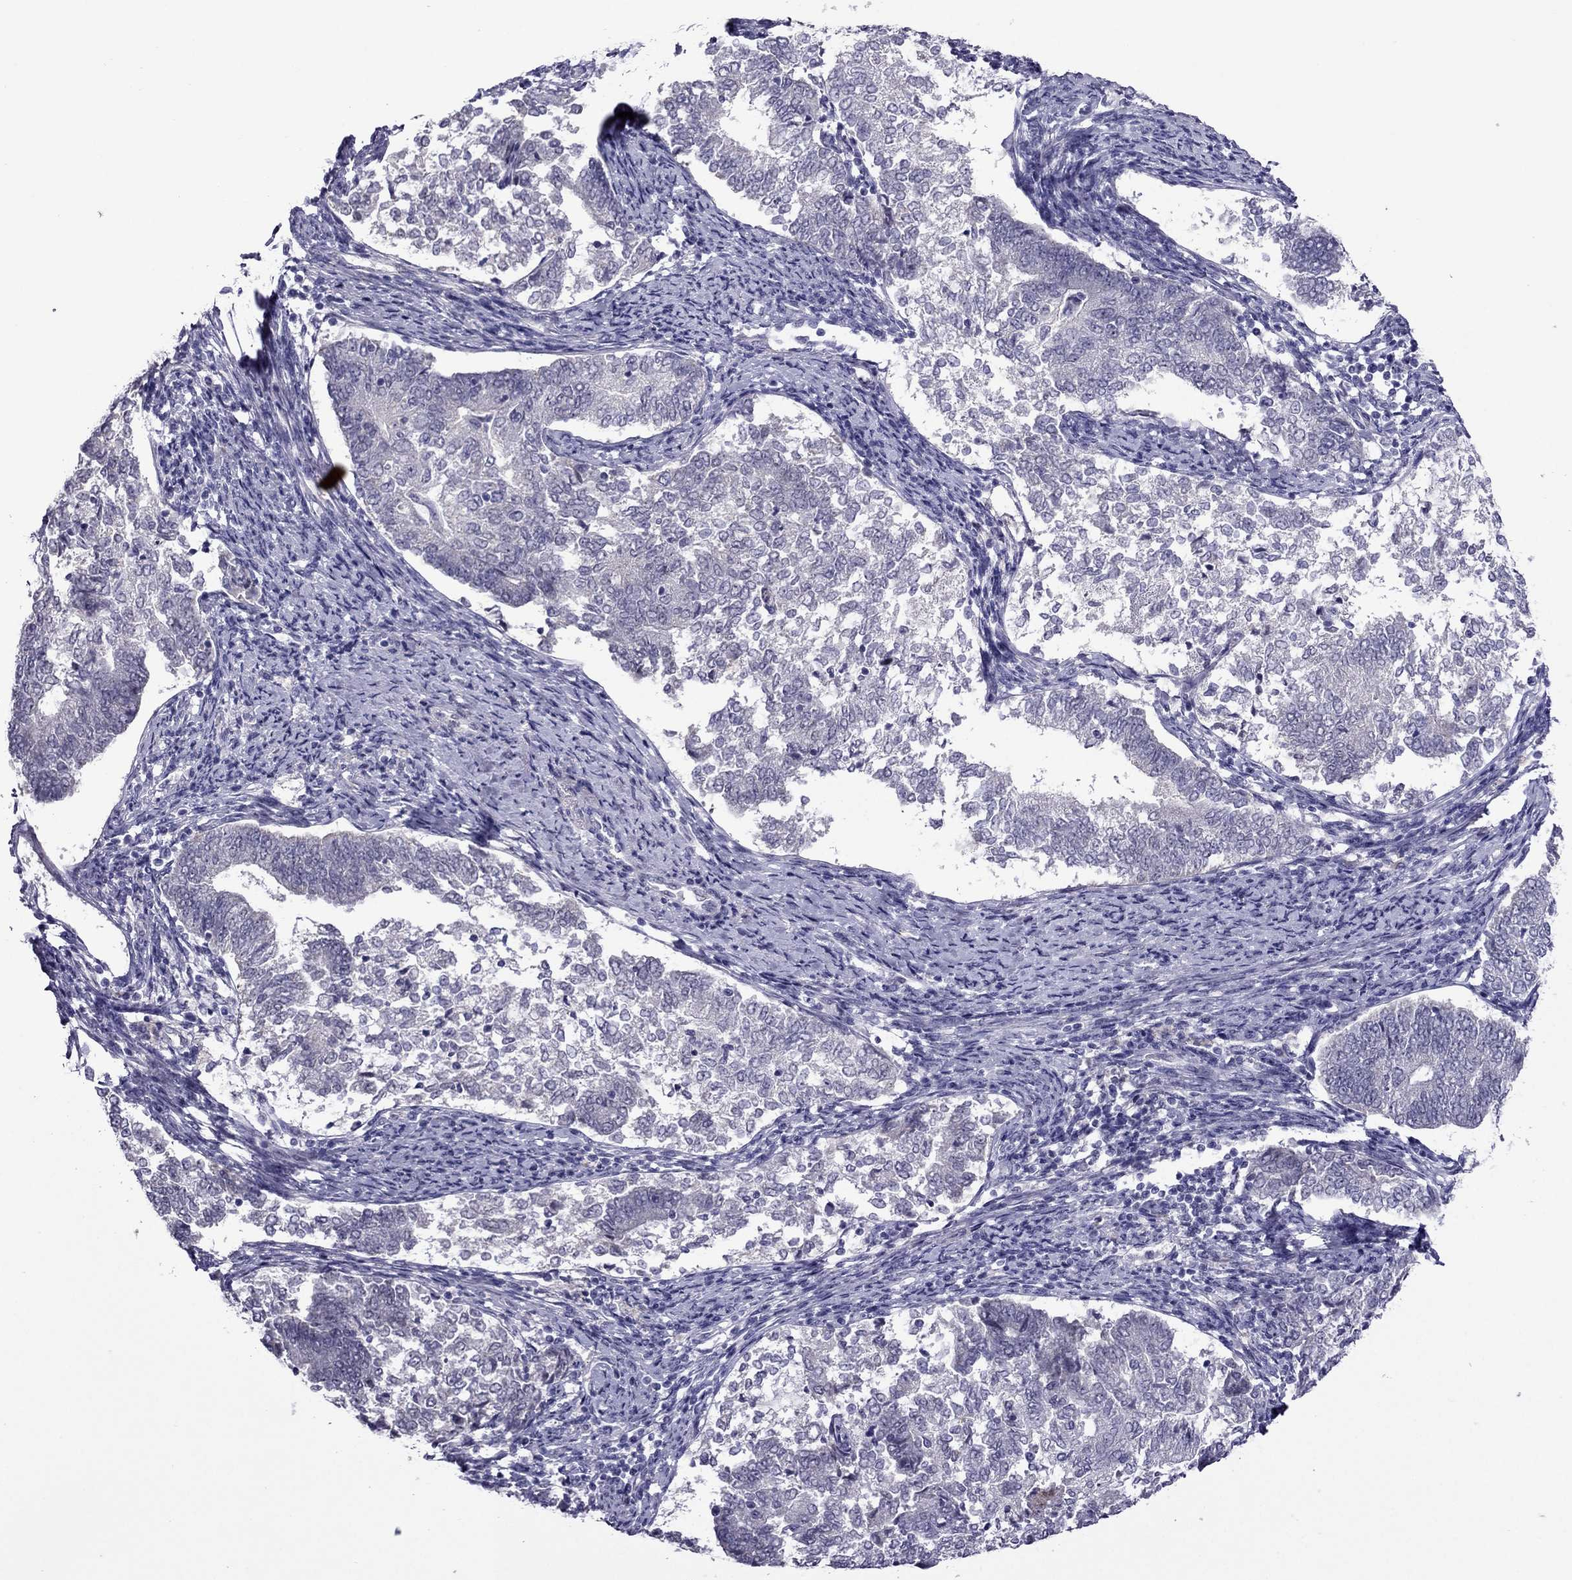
{"staining": {"intensity": "negative", "quantity": "none", "location": "none"}, "tissue": "endometrial cancer", "cell_type": "Tumor cells", "image_type": "cancer", "snomed": [{"axis": "morphology", "description": "Adenocarcinoma, NOS"}, {"axis": "topography", "description": "Endometrium"}], "caption": "IHC image of endometrial adenocarcinoma stained for a protein (brown), which reveals no expression in tumor cells.", "gene": "MYBPH", "patient": {"sex": "female", "age": 65}}